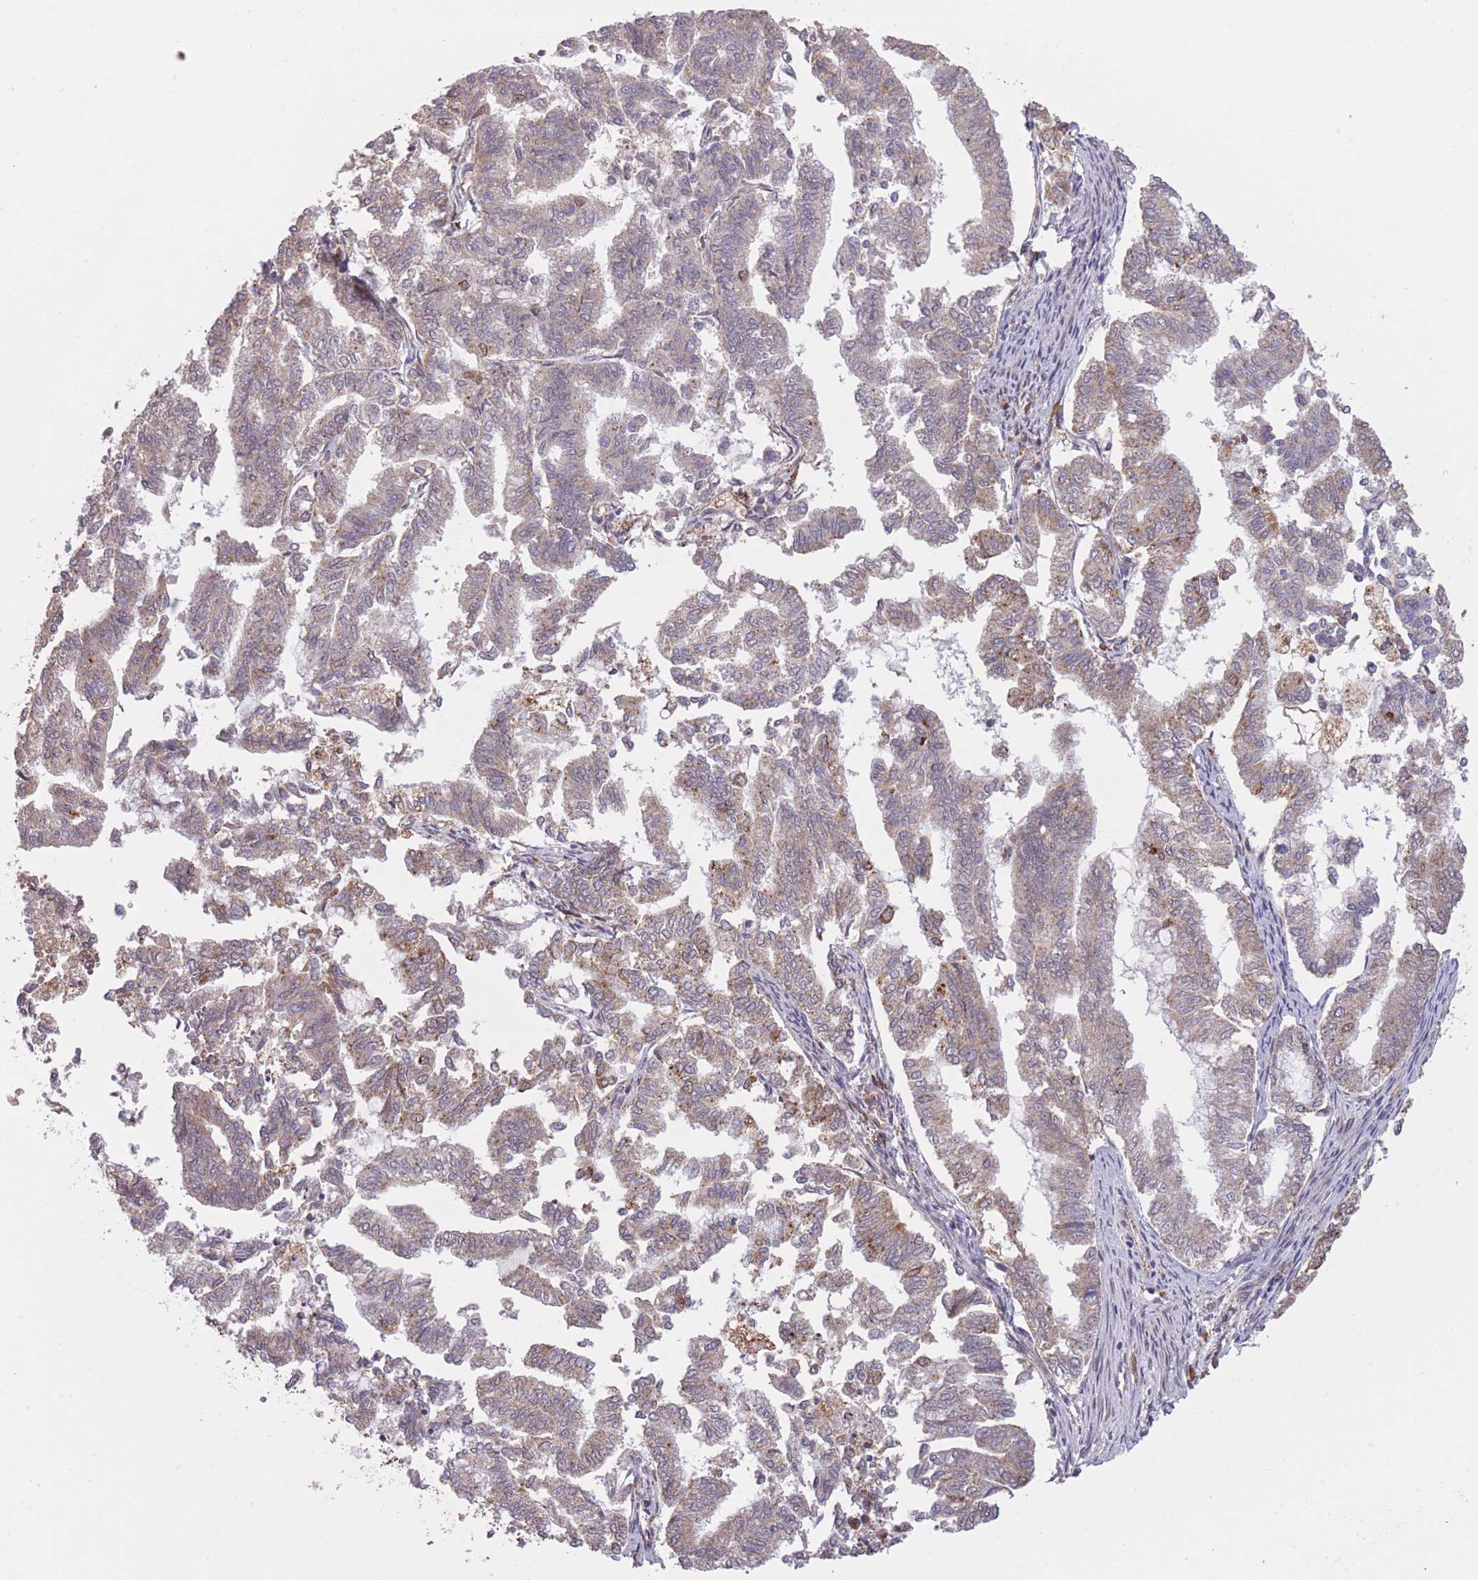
{"staining": {"intensity": "moderate", "quantity": "<25%", "location": "cytoplasmic/membranous"}, "tissue": "endometrial cancer", "cell_type": "Tumor cells", "image_type": "cancer", "snomed": [{"axis": "morphology", "description": "Adenocarcinoma, NOS"}, {"axis": "topography", "description": "Endometrium"}], "caption": "Tumor cells reveal low levels of moderate cytoplasmic/membranous staining in about <25% of cells in human endometrial adenocarcinoma.", "gene": "POLR3F", "patient": {"sex": "female", "age": 79}}